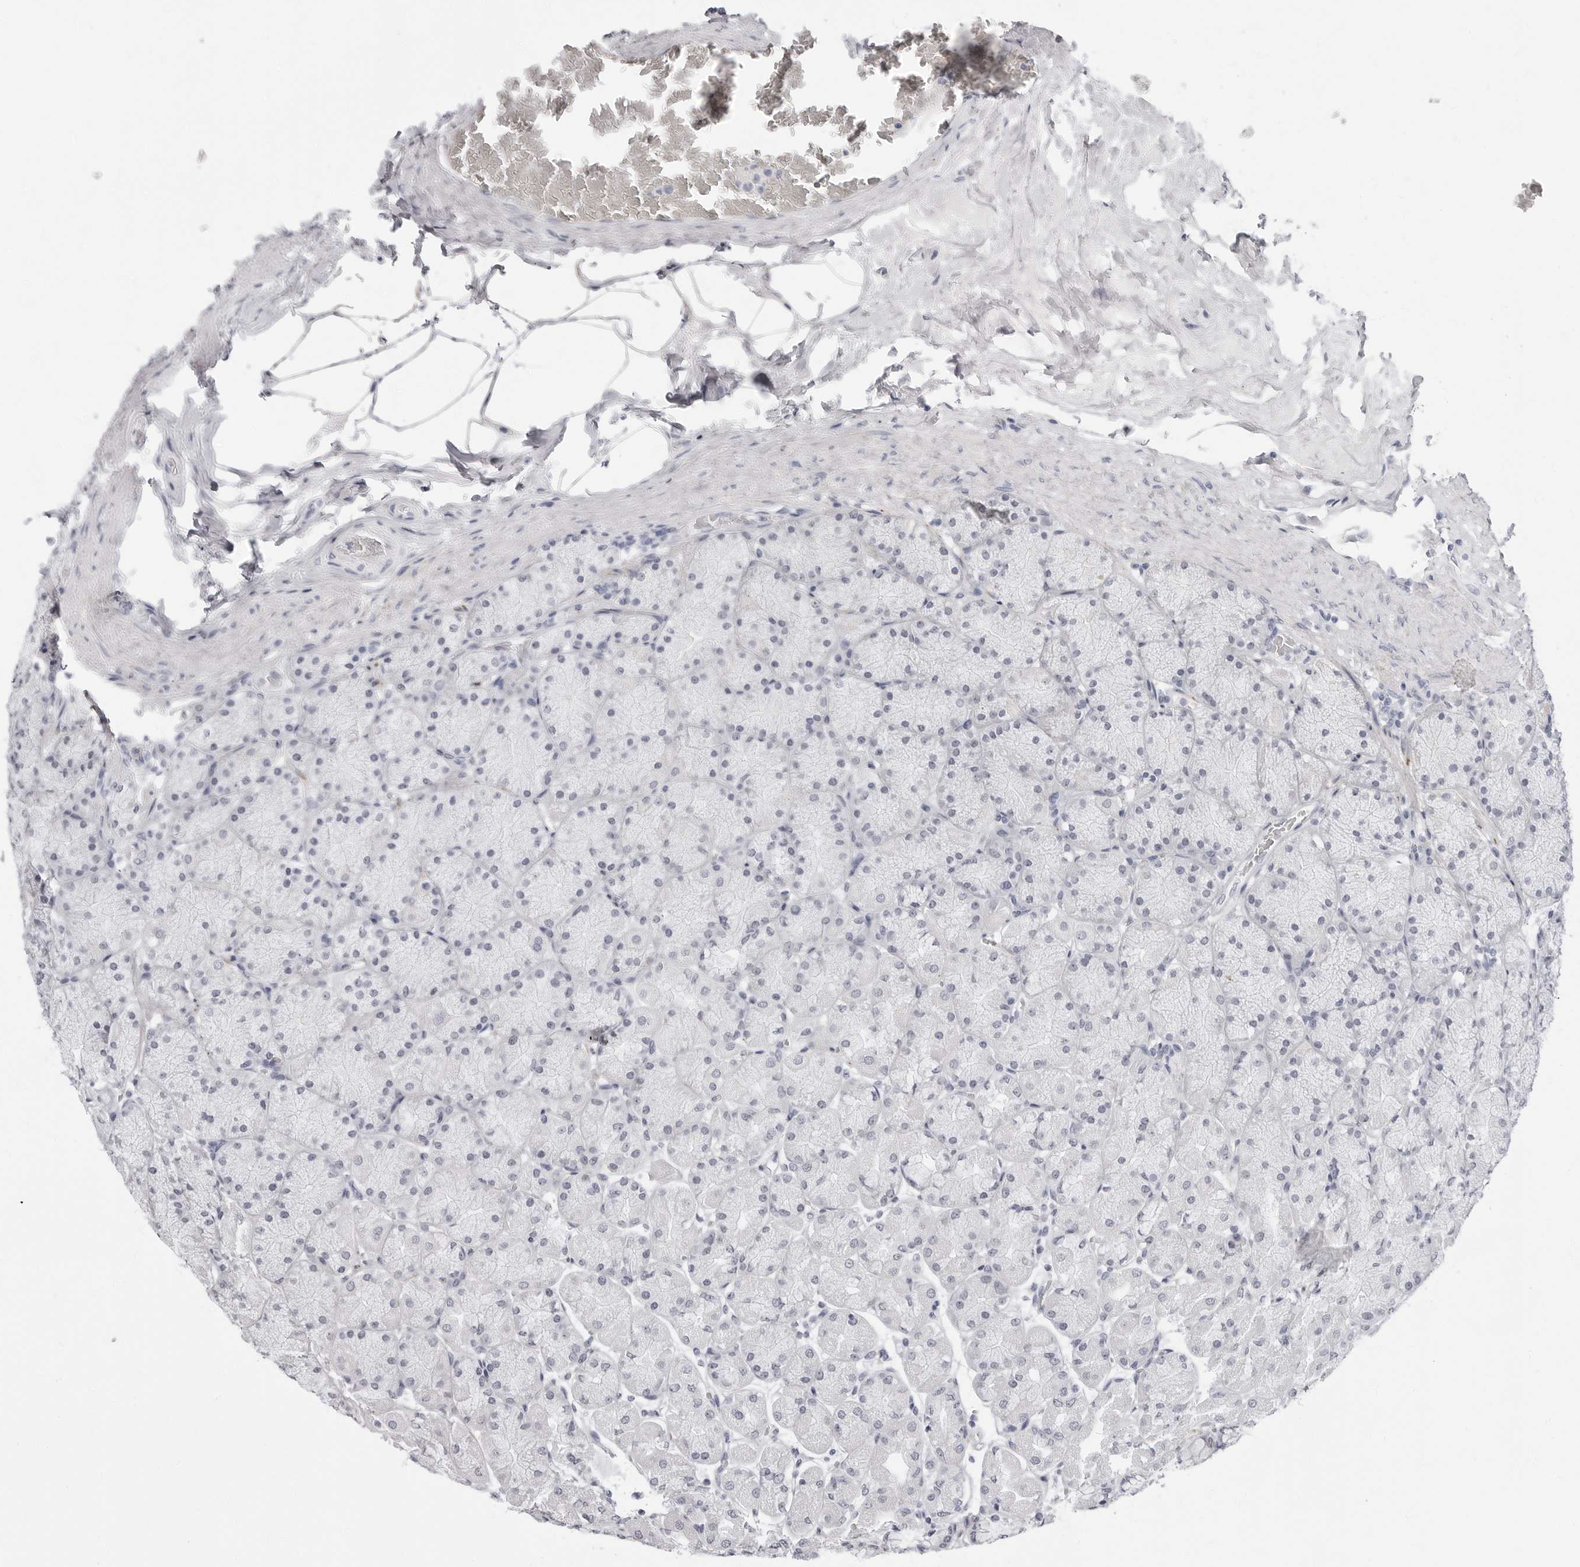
{"staining": {"intensity": "weak", "quantity": "<25%", "location": "cytoplasmic/membranous"}, "tissue": "stomach", "cell_type": "Glandular cells", "image_type": "normal", "snomed": [{"axis": "morphology", "description": "Normal tissue, NOS"}, {"axis": "topography", "description": "Stomach, upper"}], "caption": "The histopathology image exhibits no staining of glandular cells in benign stomach.", "gene": "ERICH3", "patient": {"sex": "female", "age": 56}}